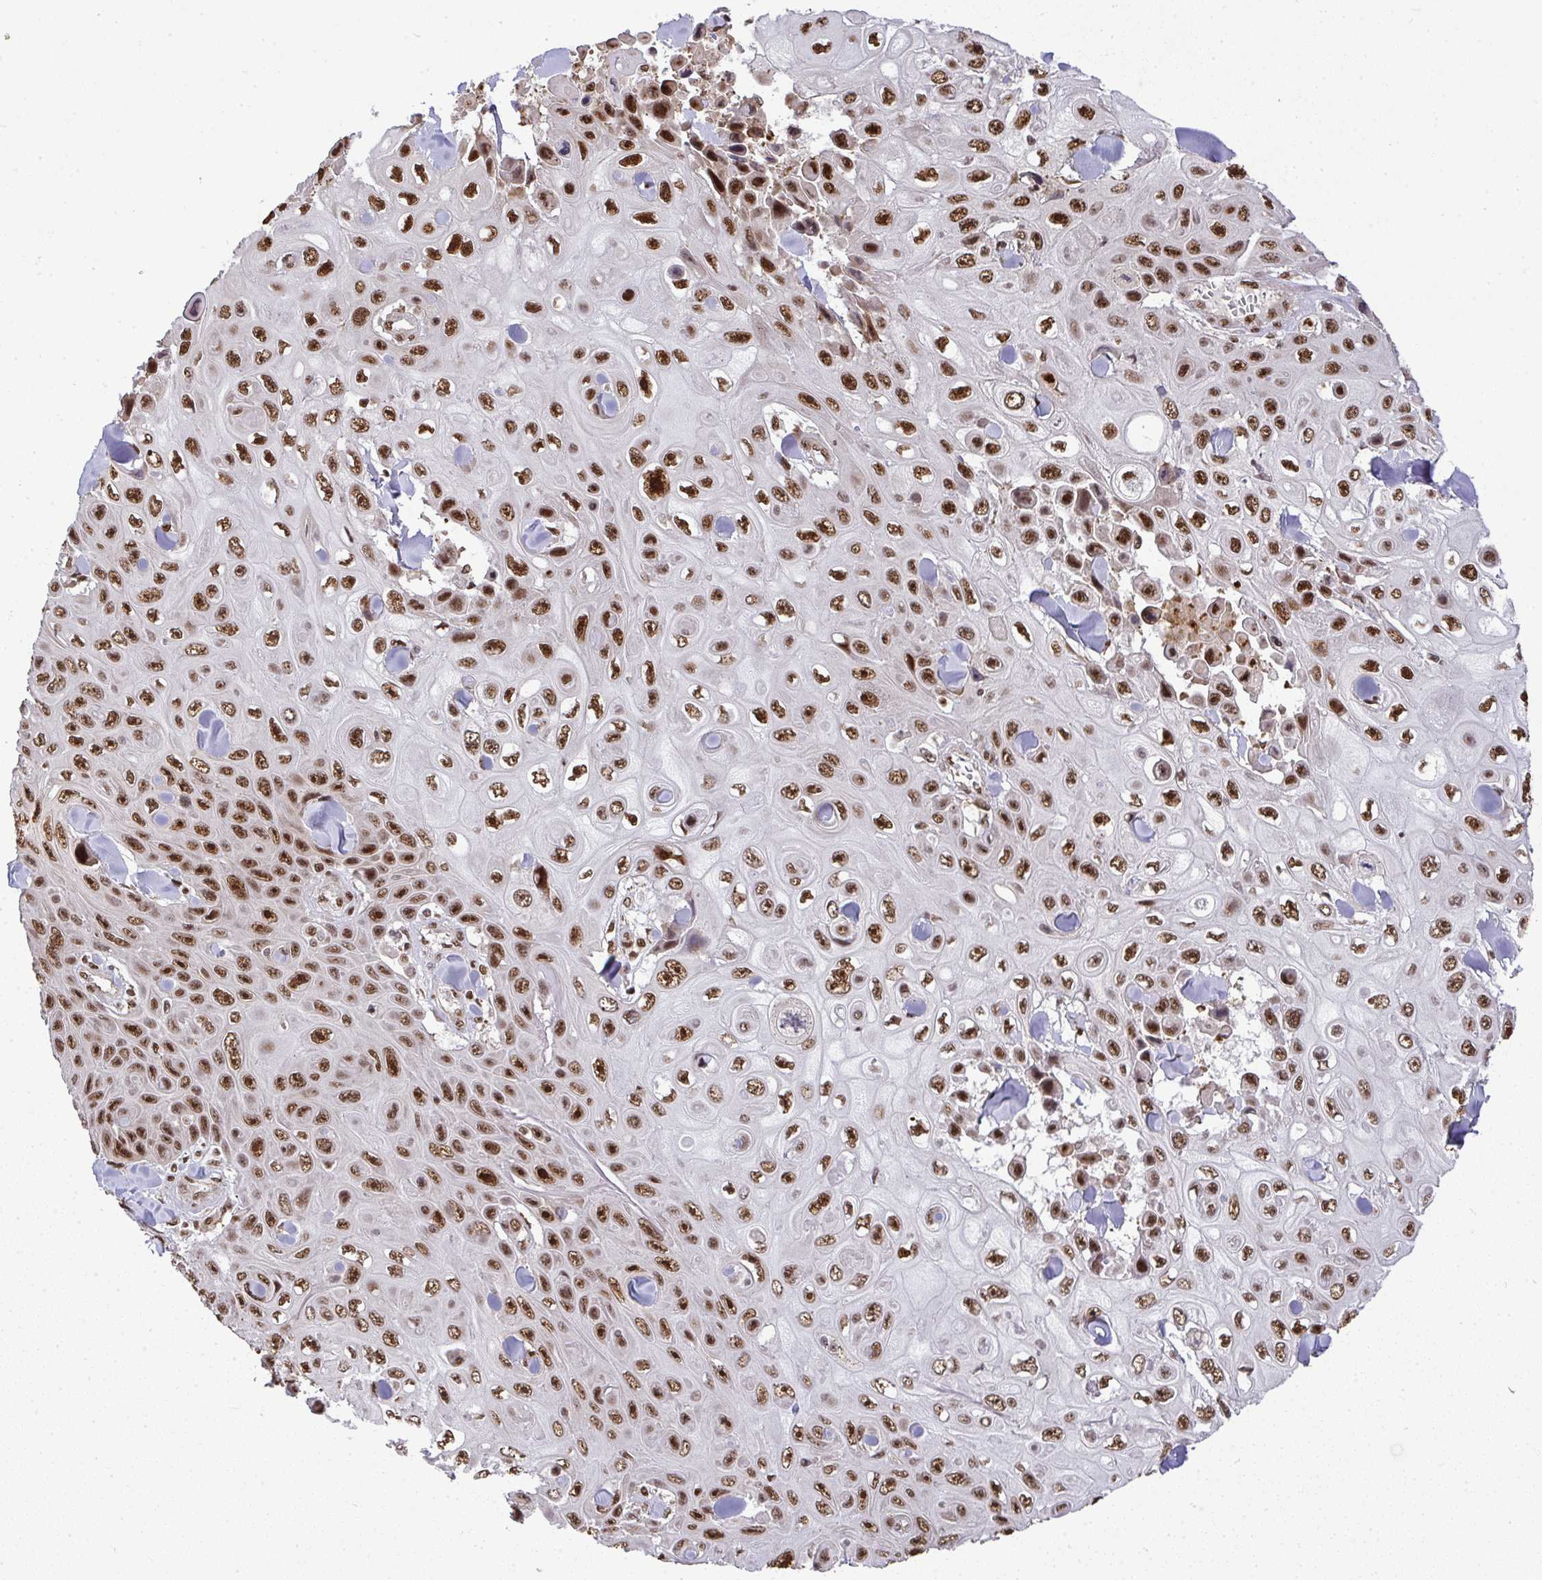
{"staining": {"intensity": "strong", "quantity": ">75%", "location": "nuclear"}, "tissue": "skin cancer", "cell_type": "Tumor cells", "image_type": "cancer", "snomed": [{"axis": "morphology", "description": "Squamous cell carcinoma, NOS"}, {"axis": "topography", "description": "Skin"}], "caption": "Immunohistochemistry photomicrograph of human skin cancer stained for a protein (brown), which exhibits high levels of strong nuclear expression in approximately >75% of tumor cells.", "gene": "U2AF1", "patient": {"sex": "male", "age": 82}}